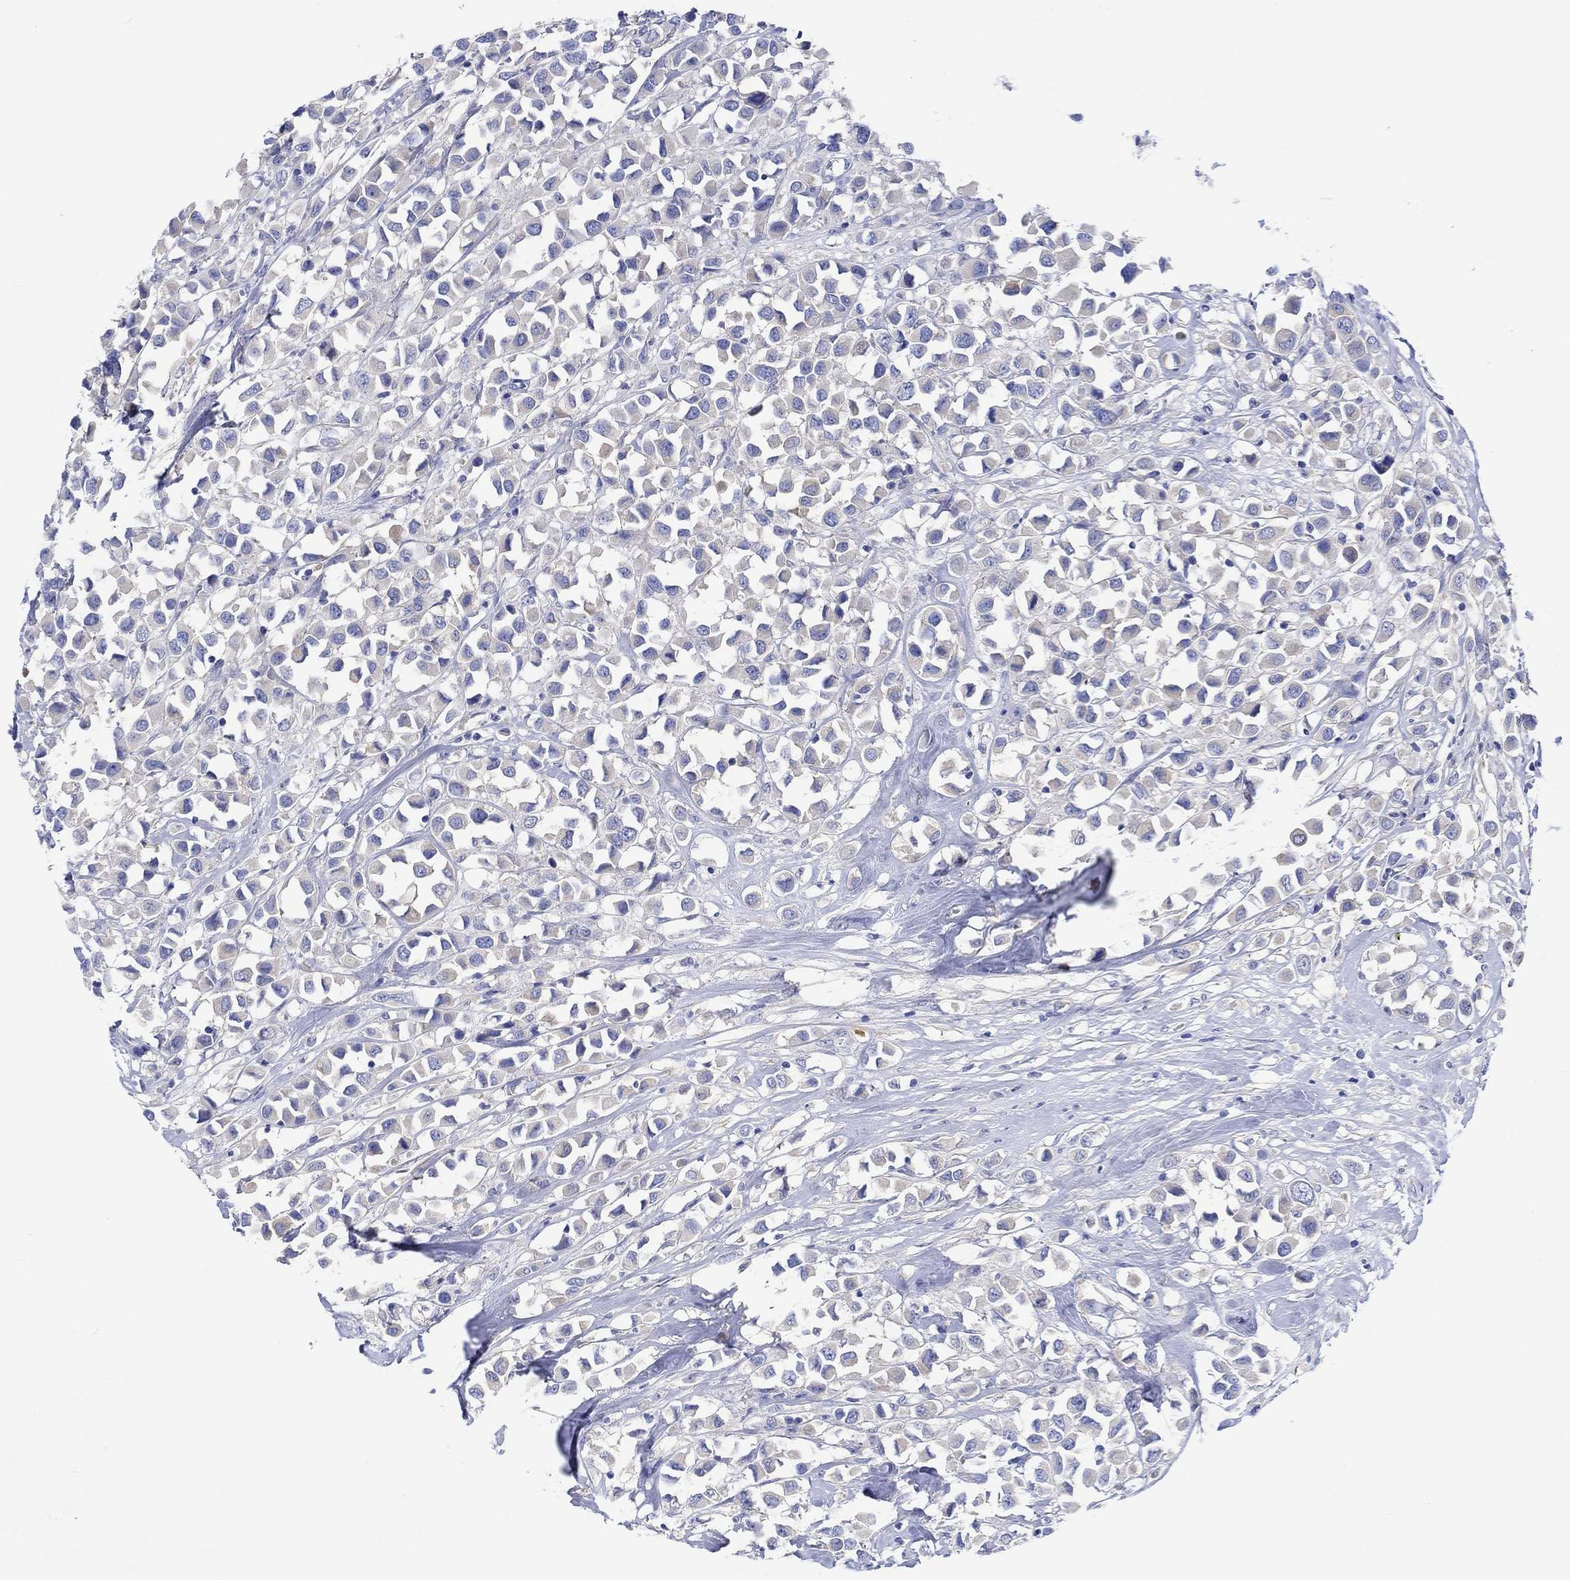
{"staining": {"intensity": "negative", "quantity": "none", "location": "none"}, "tissue": "breast cancer", "cell_type": "Tumor cells", "image_type": "cancer", "snomed": [{"axis": "morphology", "description": "Duct carcinoma"}, {"axis": "topography", "description": "Breast"}], "caption": "Image shows no significant protein positivity in tumor cells of infiltrating ductal carcinoma (breast).", "gene": "REEP6", "patient": {"sex": "female", "age": 61}}